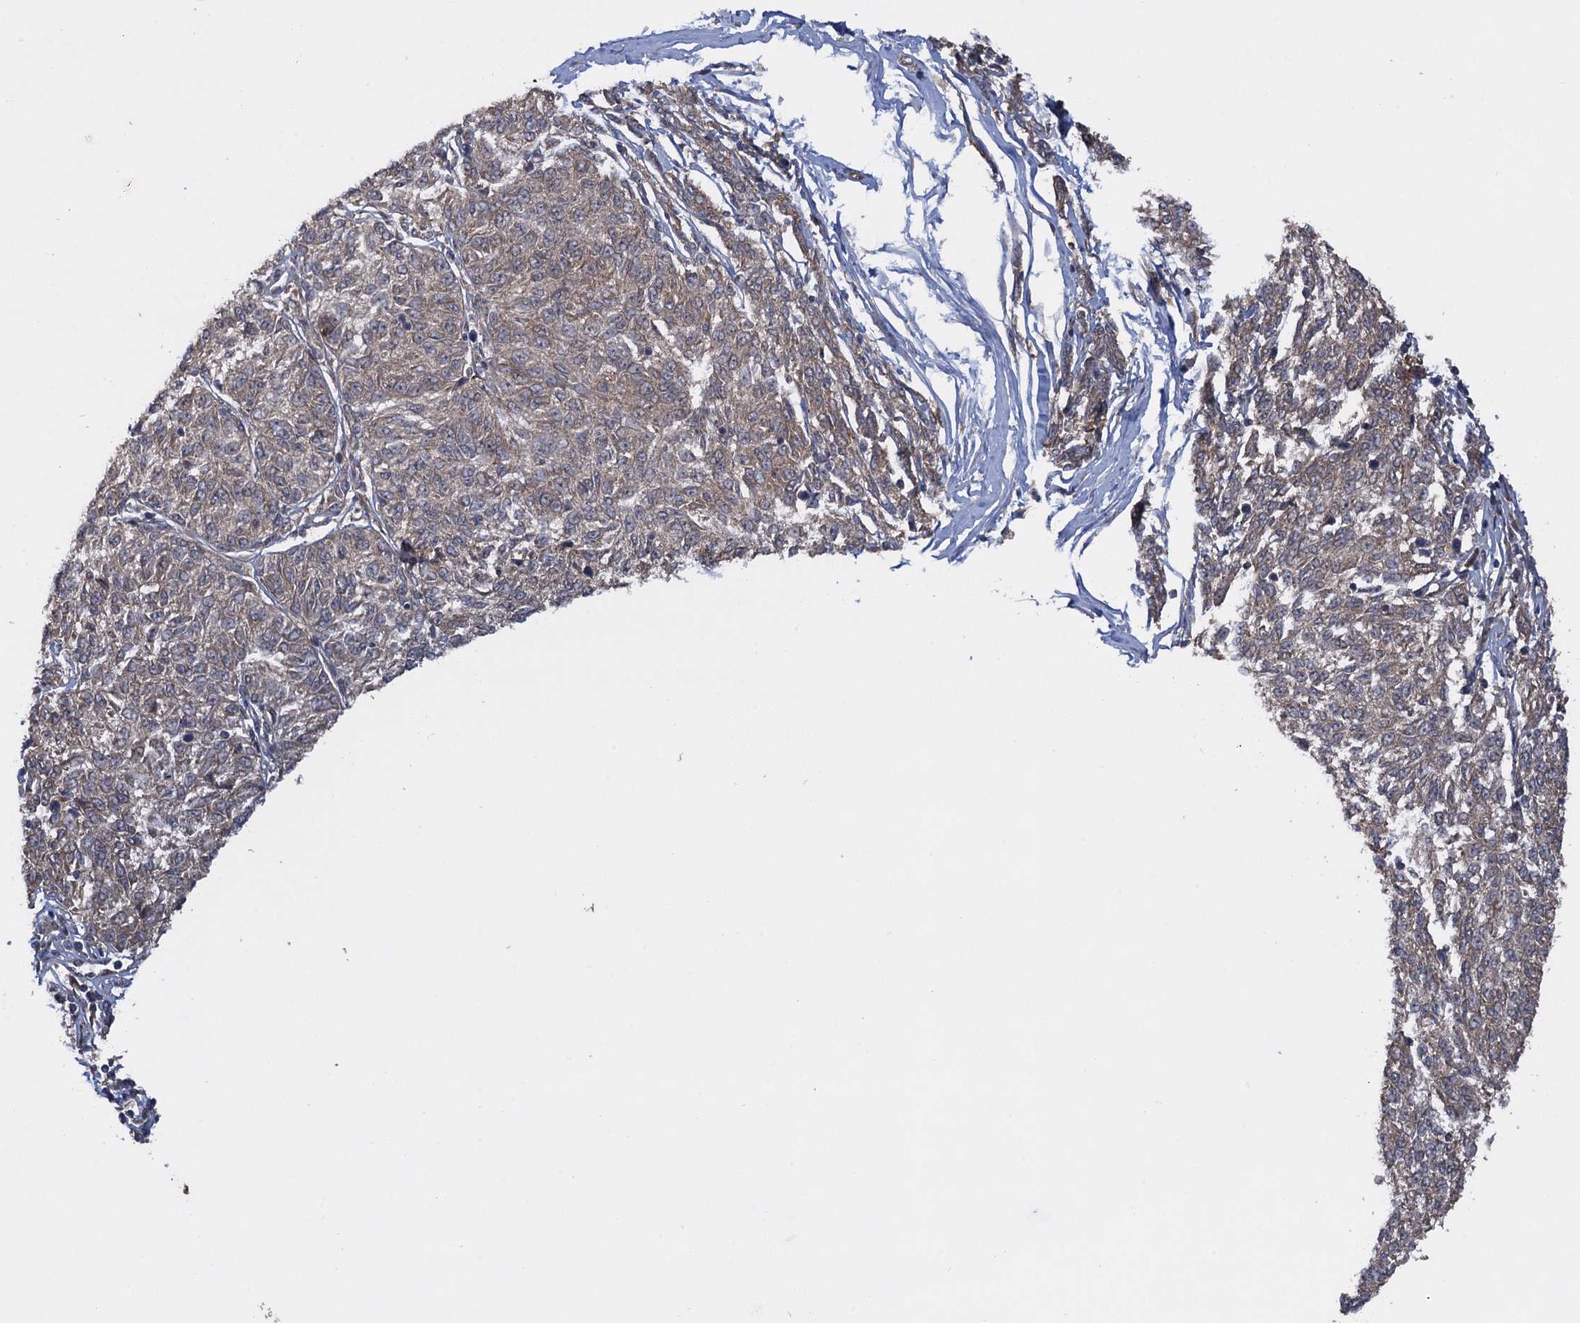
{"staining": {"intensity": "weak", "quantity": "<25%", "location": "cytoplasmic/membranous"}, "tissue": "melanoma", "cell_type": "Tumor cells", "image_type": "cancer", "snomed": [{"axis": "morphology", "description": "Malignant melanoma, NOS"}, {"axis": "topography", "description": "Skin"}], "caption": "A histopathology image of melanoma stained for a protein demonstrates no brown staining in tumor cells.", "gene": "HAUS1", "patient": {"sex": "female", "age": 72}}